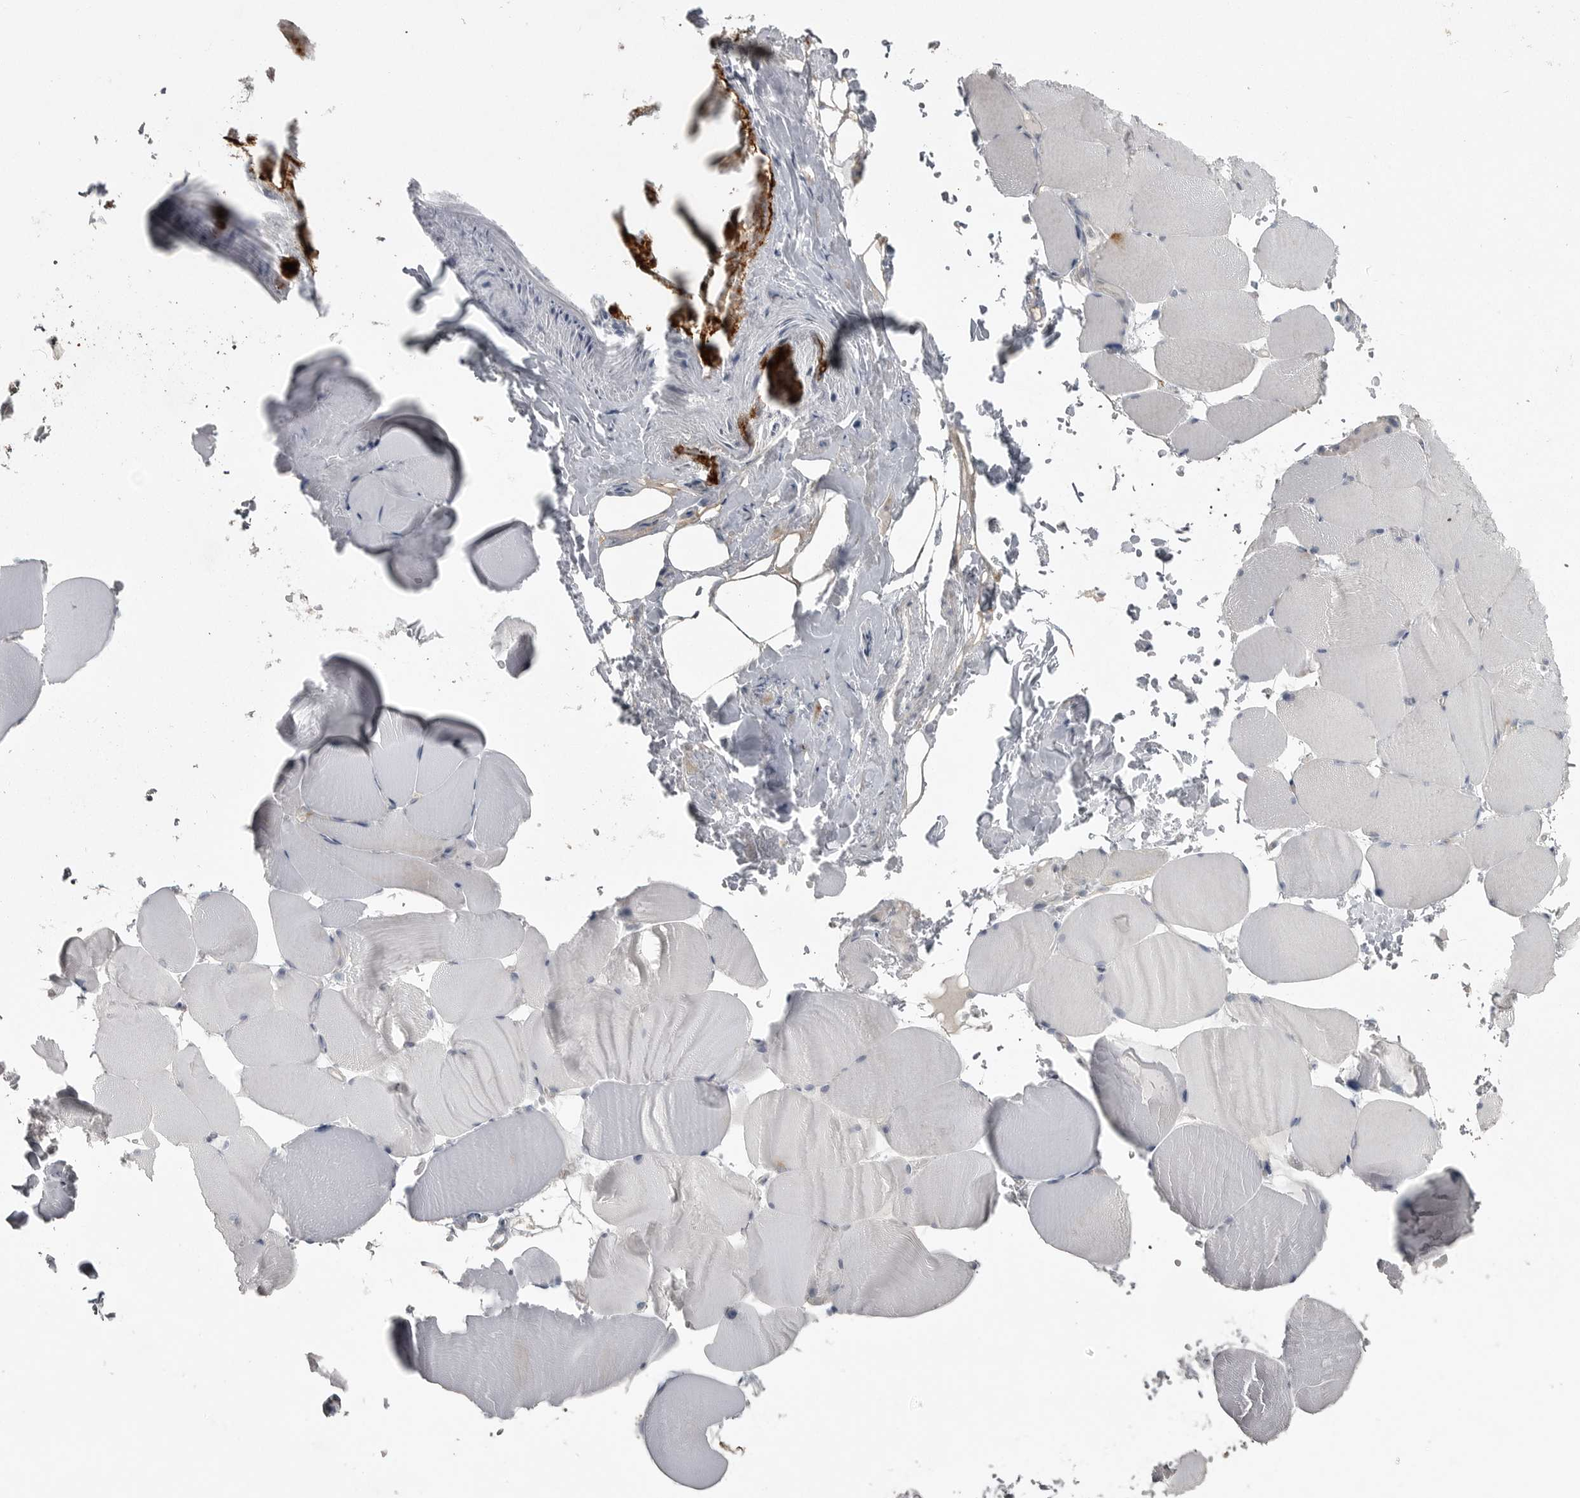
{"staining": {"intensity": "negative", "quantity": "none", "location": "none"}, "tissue": "skeletal muscle", "cell_type": "Myocytes", "image_type": "normal", "snomed": [{"axis": "morphology", "description": "Normal tissue, NOS"}, {"axis": "topography", "description": "Skeletal muscle"}, {"axis": "topography", "description": "Parathyroid gland"}], "caption": "A high-resolution image shows immunohistochemistry staining of unremarkable skeletal muscle, which exhibits no significant positivity in myocytes.", "gene": "PHF13", "patient": {"sex": "female", "age": 37}}